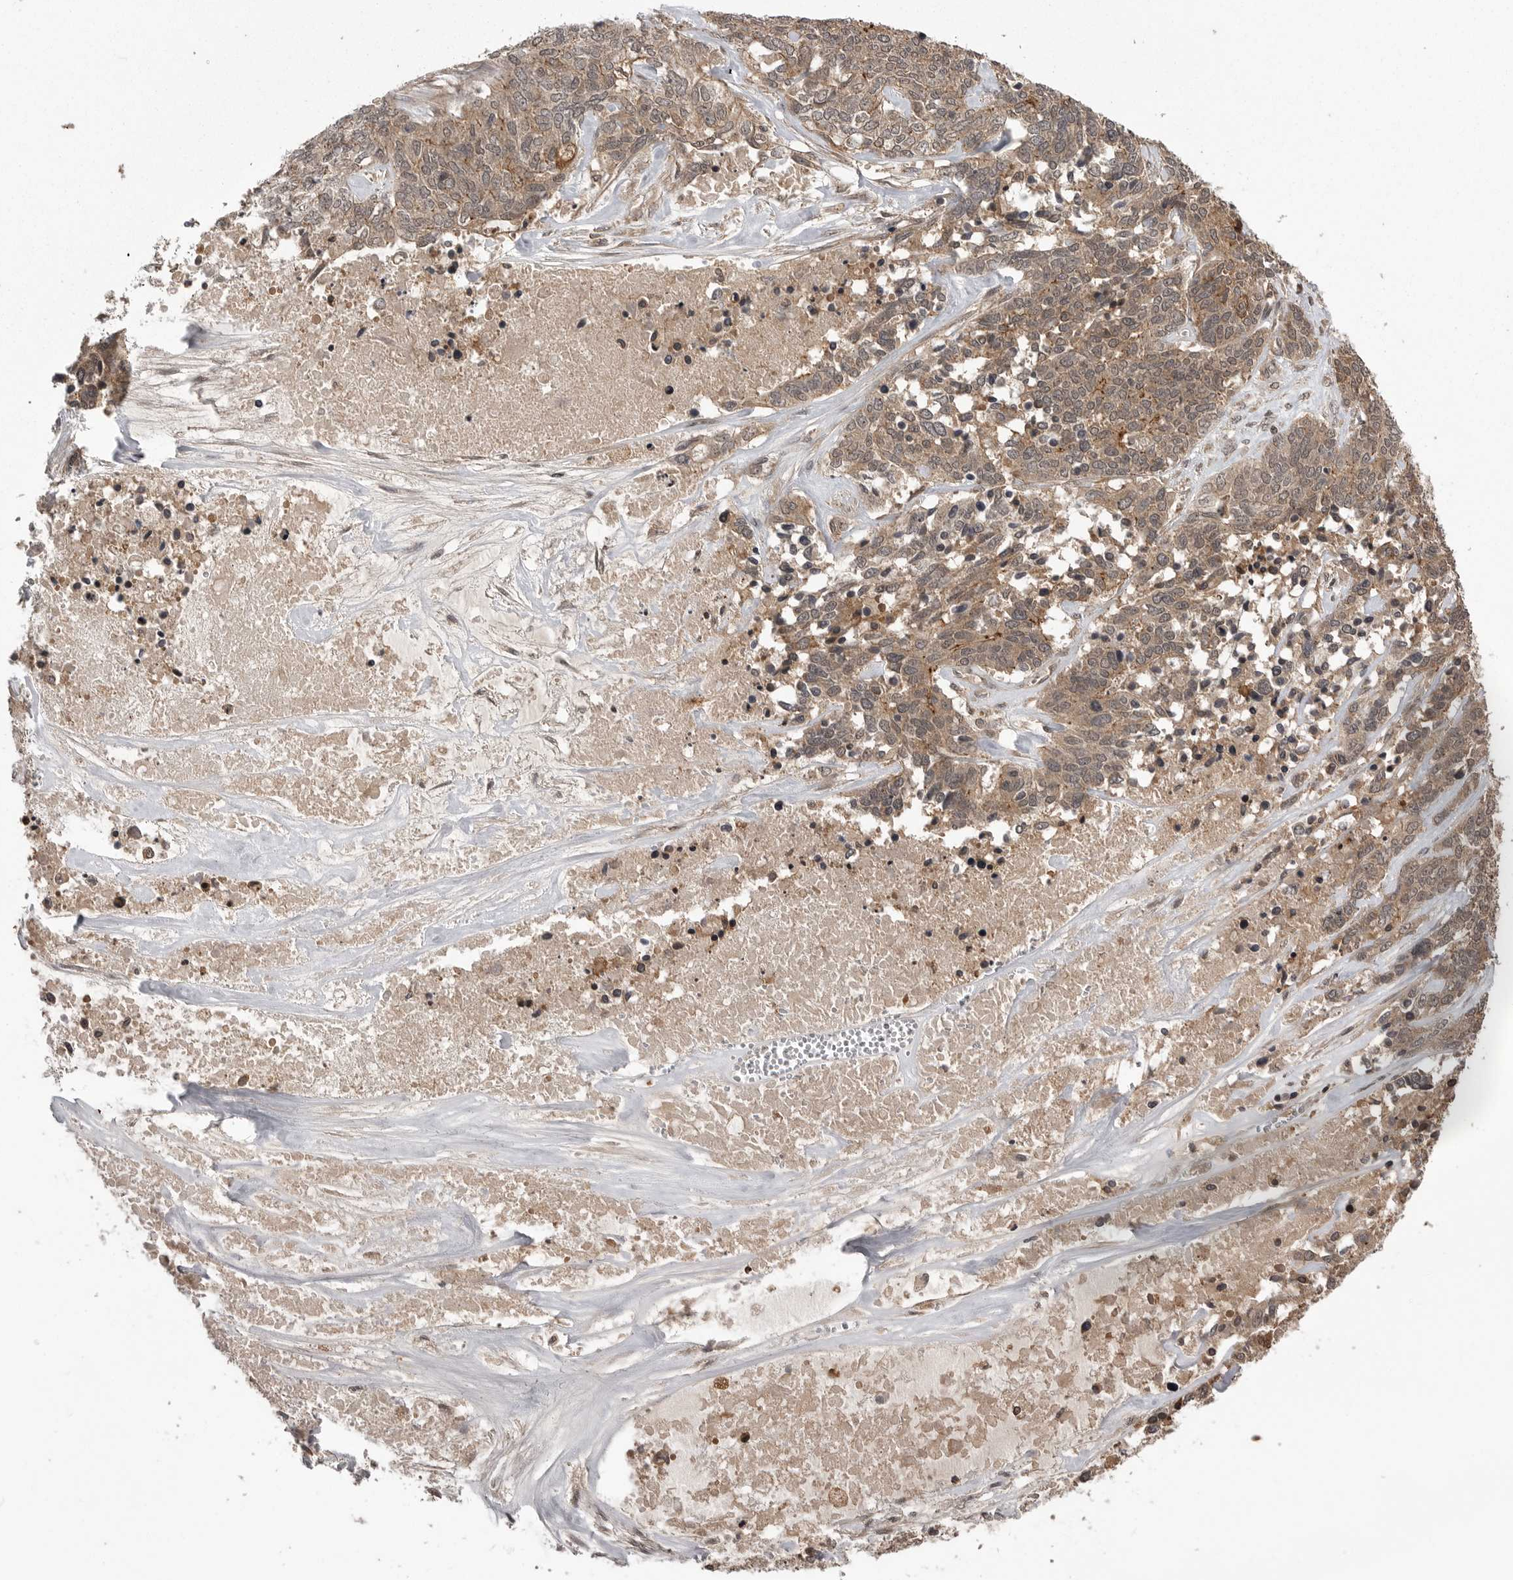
{"staining": {"intensity": "weak", "quantity": ">75%", "location": "cytoplasmic/membranous"}, "tissue": "ovarian cancer", "cell_type": "Tumor cells", "image_type": "cancer", "snomed": [{"axis": "morphology", "description": "Cystadenocarcinoma, serous, NOS"}, {"axis": "topography", "description": "Ovary"}], "caption": "Ovarian serous cystadenocarcinoma stained with a brown dye demonstrates weak cytoplasmic/membranous positive staining in approximately >75% of tumor cells.", "gene": "AOAH", "patient": {"sex": "female", "age": 44}}